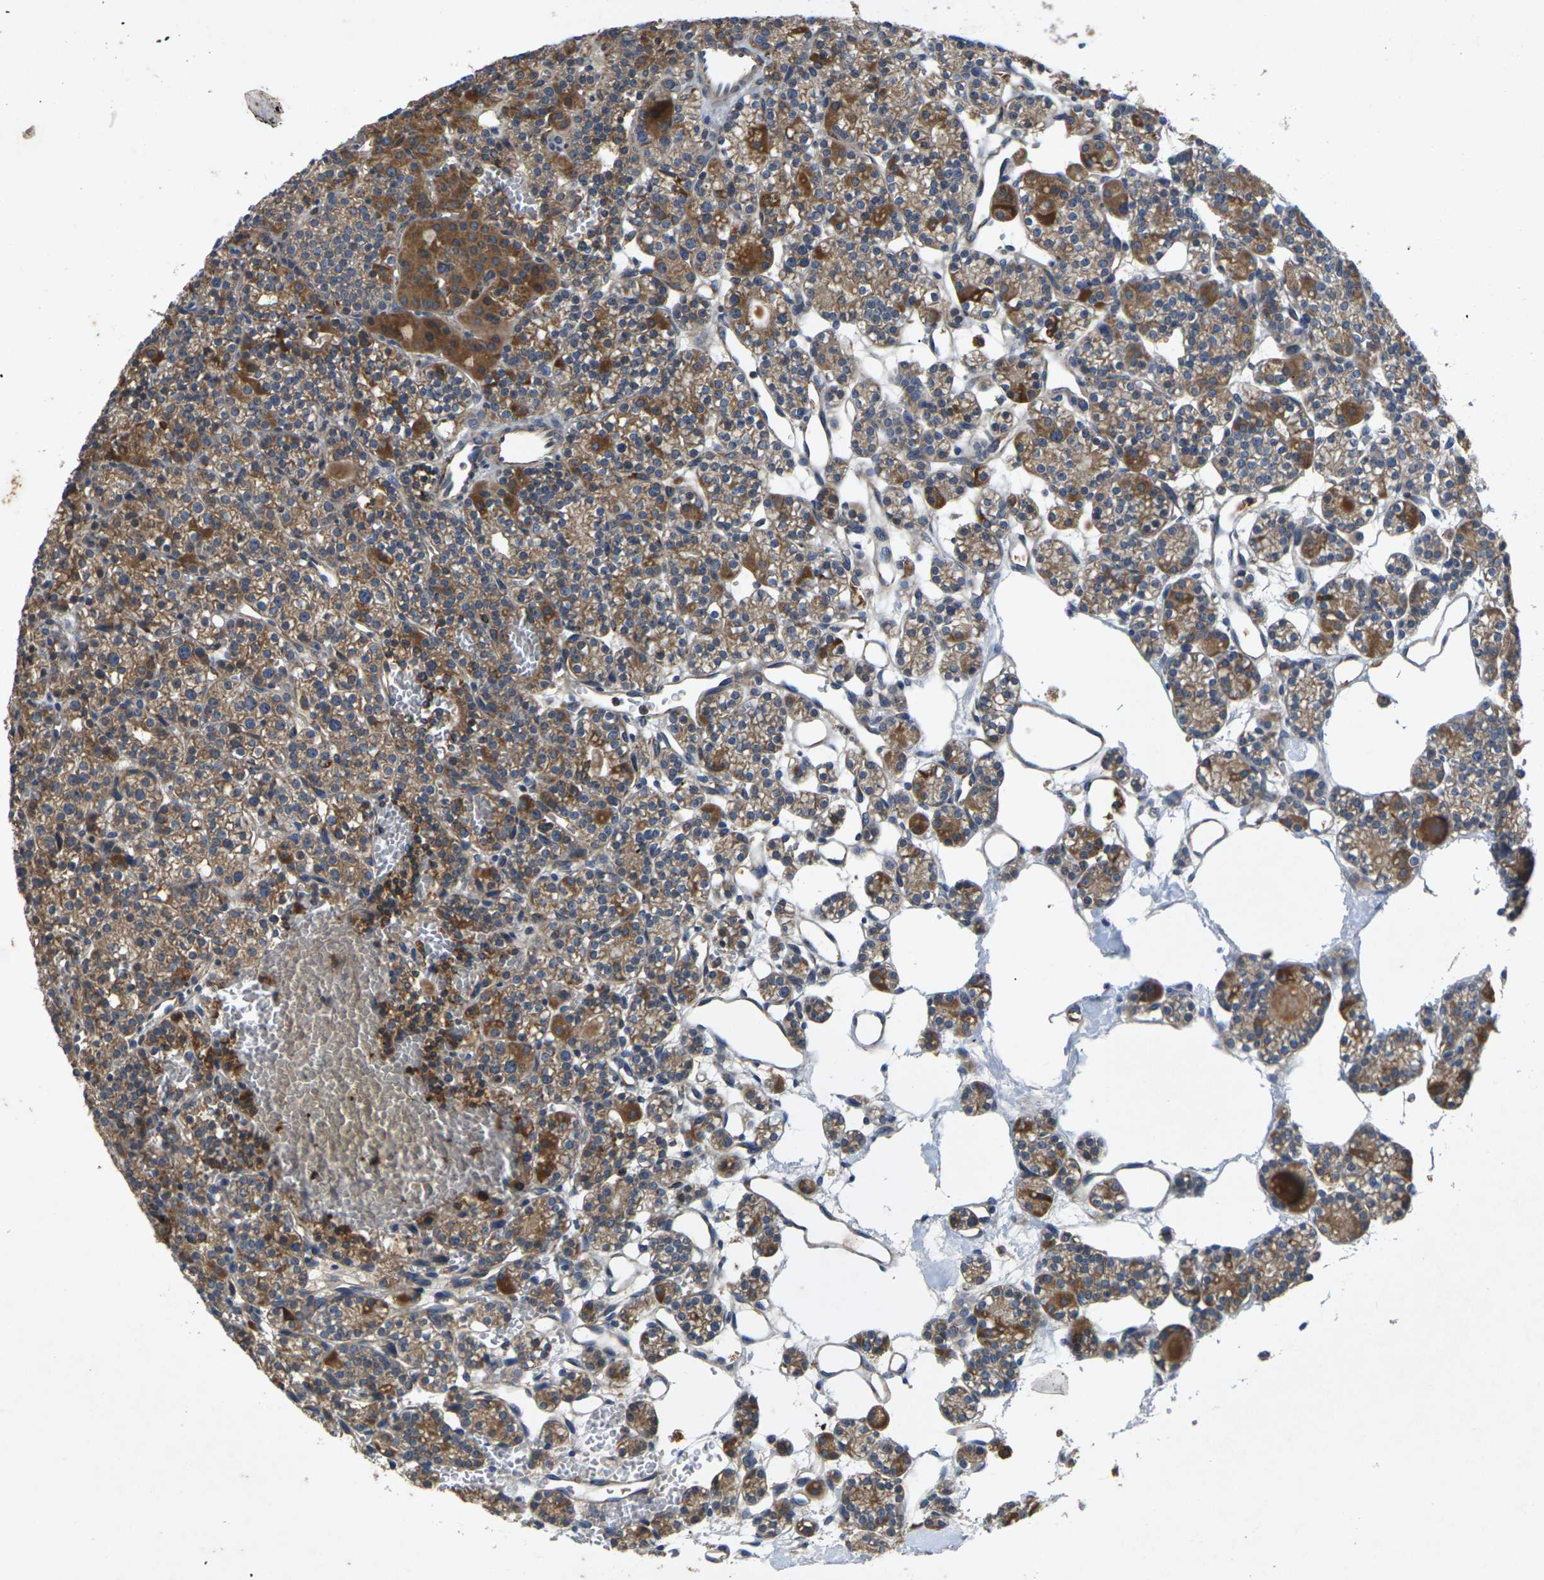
{"staining": {"intensity": "strong", "quantity": ">75%", "location": "cytoplasmic/membranous"}, "tissue": "parathyroid gland", "cell_type": "Glandular cells", "image_type": "normal", "snomed": [{"axis": "morphology", "description": "Normal tissue, NOS"}, {"axis": "topography", "description": "Parathyroid gland"}], "caption": "Immunohistochemical staining of benign parathyroid gland reveals >75% levels of strong cytoplasmic/membranous protein positivity in about >75% of glandular cells.", "gene": "KIF1B", "patient": {"sex": "female", "age": 64}}